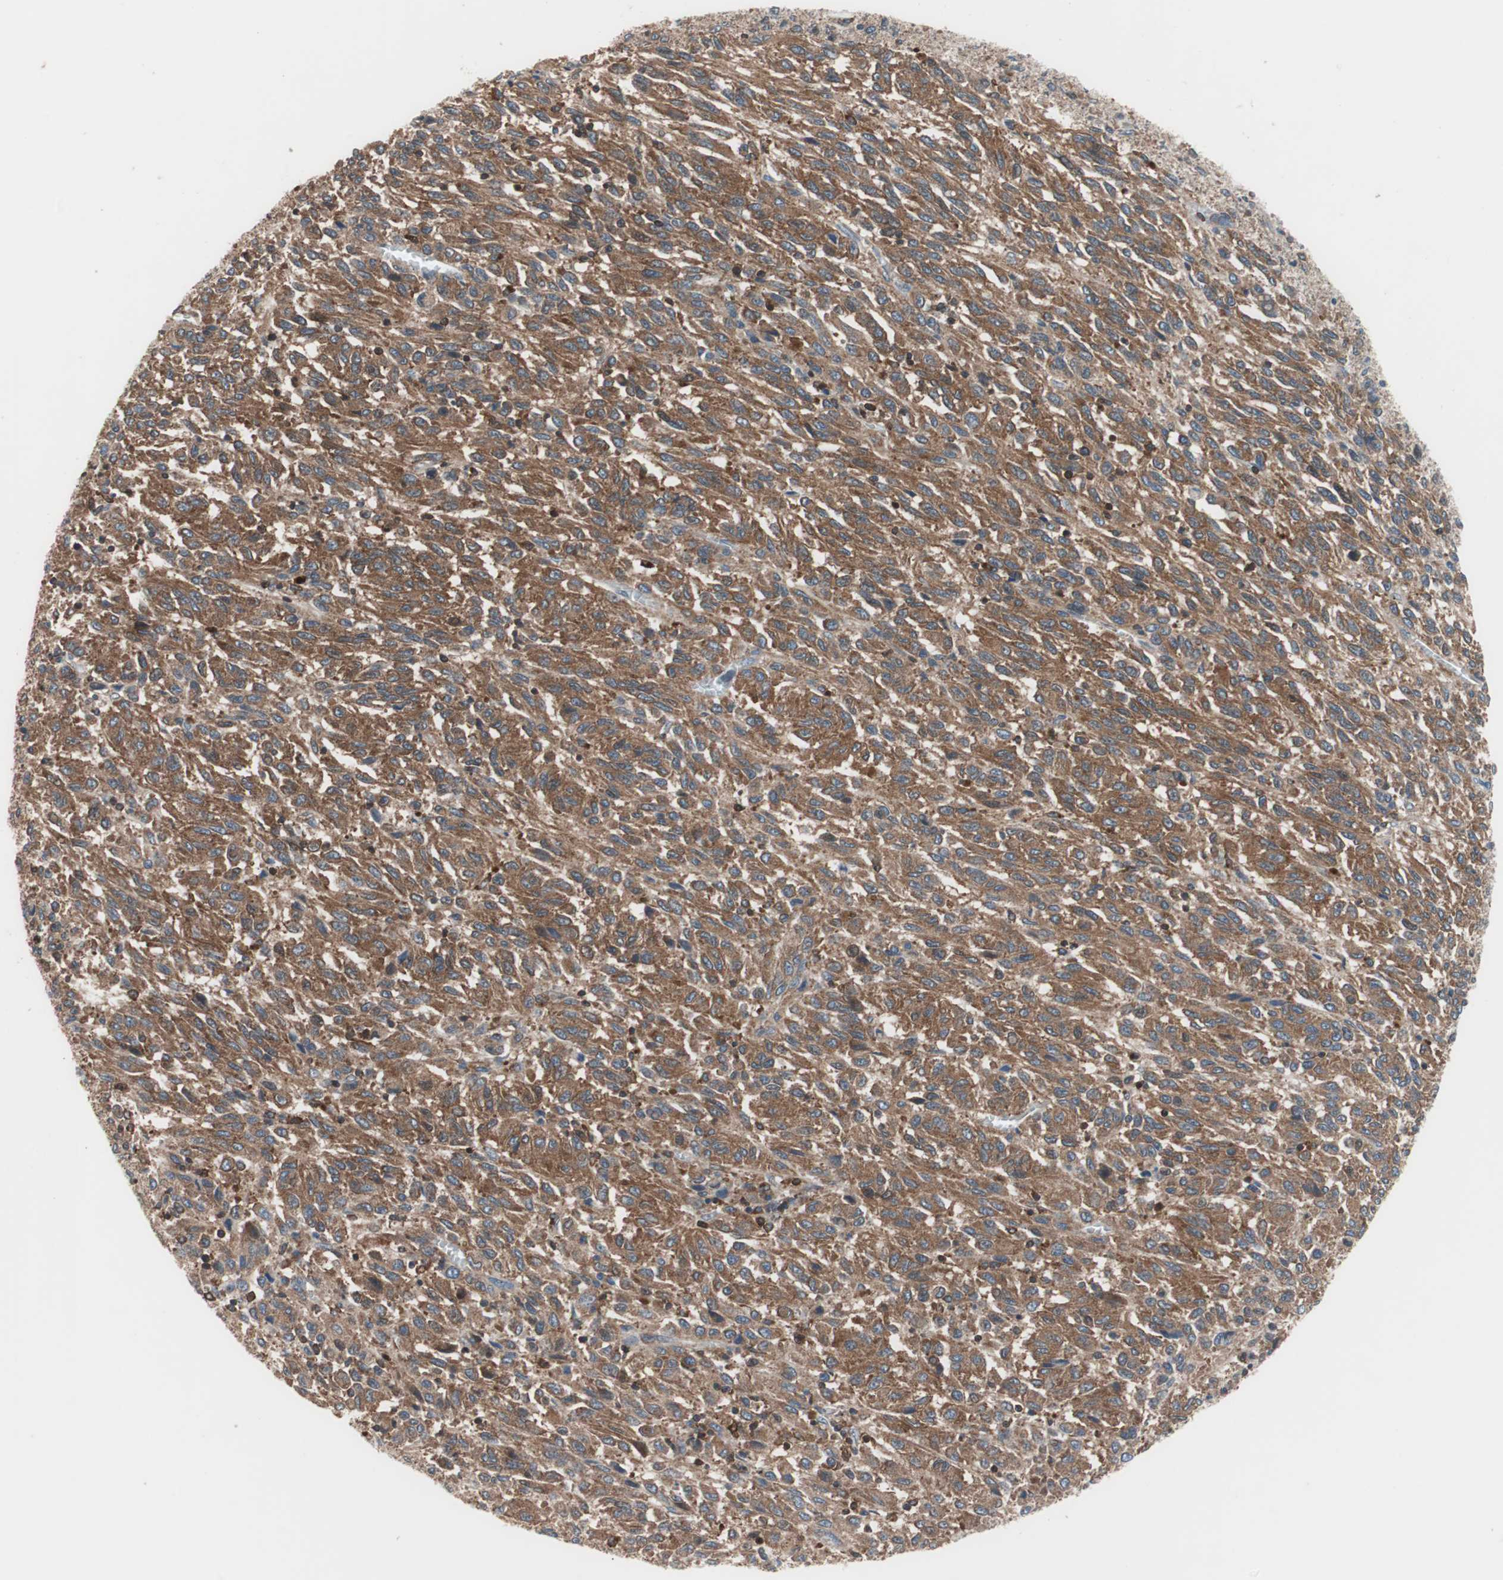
{"staining": {"intensity": "moderate", "quantity": ">75%", "location": "cytoplasmic/membranous"}, "tissue": "melanoma", "cell_type": "Tumor cells", "image_type": "cancer", "snomed": [{"axis": "morphology", "description": "Malignant melanoma, Metastatic site"}, {"axis": "topography", "description": "Lung"}], "caption": "This is an image of immunohistochemistry (IHC) staining of malignant melanoma (metastatic site), which shows moderate staining in the cytoplasmic/membranous of tumor cells.", "gene": "PIK3R1", "patient": {"sex": "male", "age": 64}}